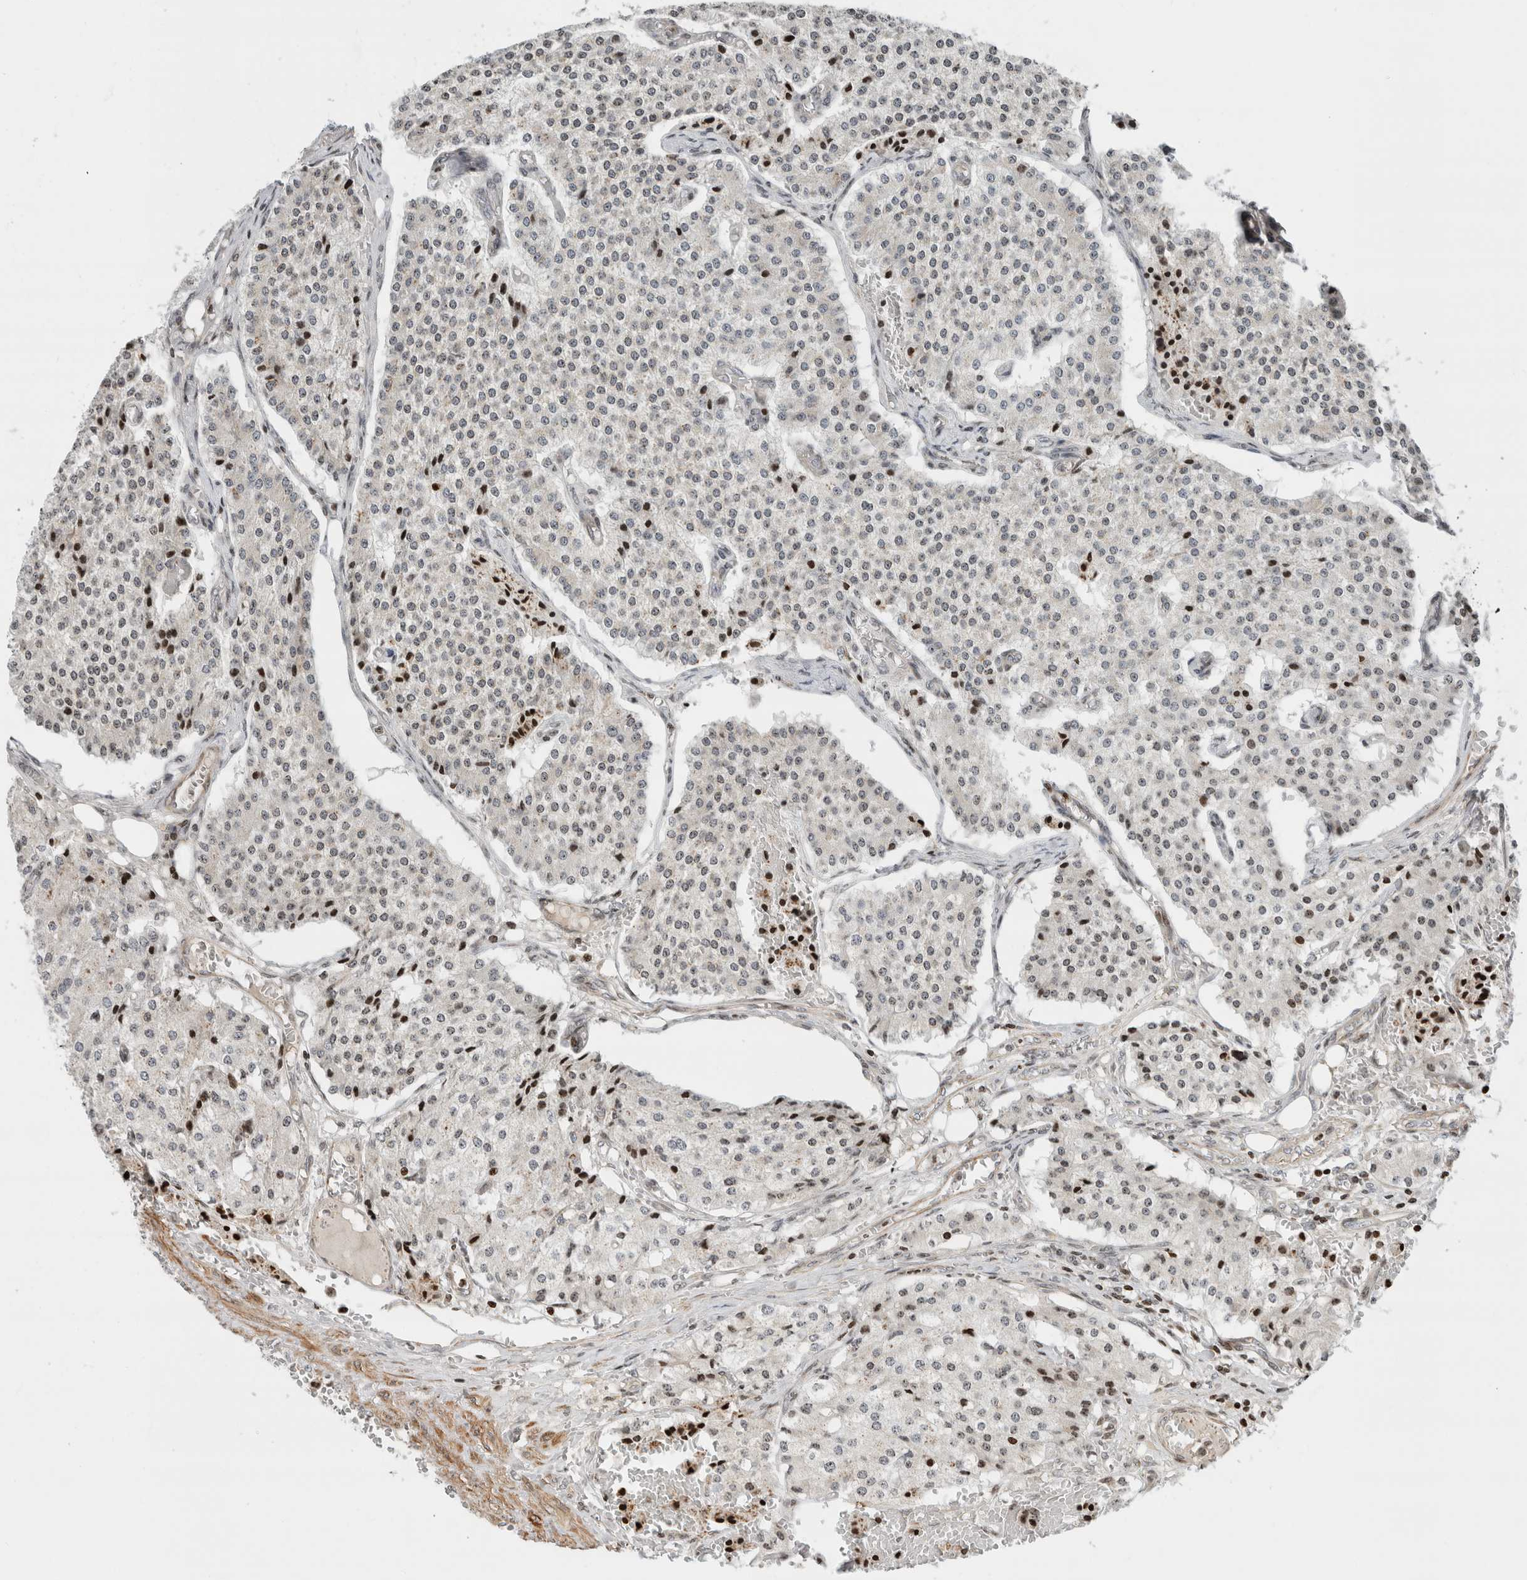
{"staining": {"intensity": "negative", "quantity": "none", "location": "none"}, "tissue": "carcinoid", "cell_type": "Tumor cells", "image_type": "cancer", "snomed": [{"axis": "morphology", "description": "Carcinoid, malignant, NOS"}, {"axis": "topography", "description": "Colon"}], "caption": "The image shows no staining of tumor cells in carcinoid.", "gene": "GINS4", "patient": {"sex": "female", "age": 52}}